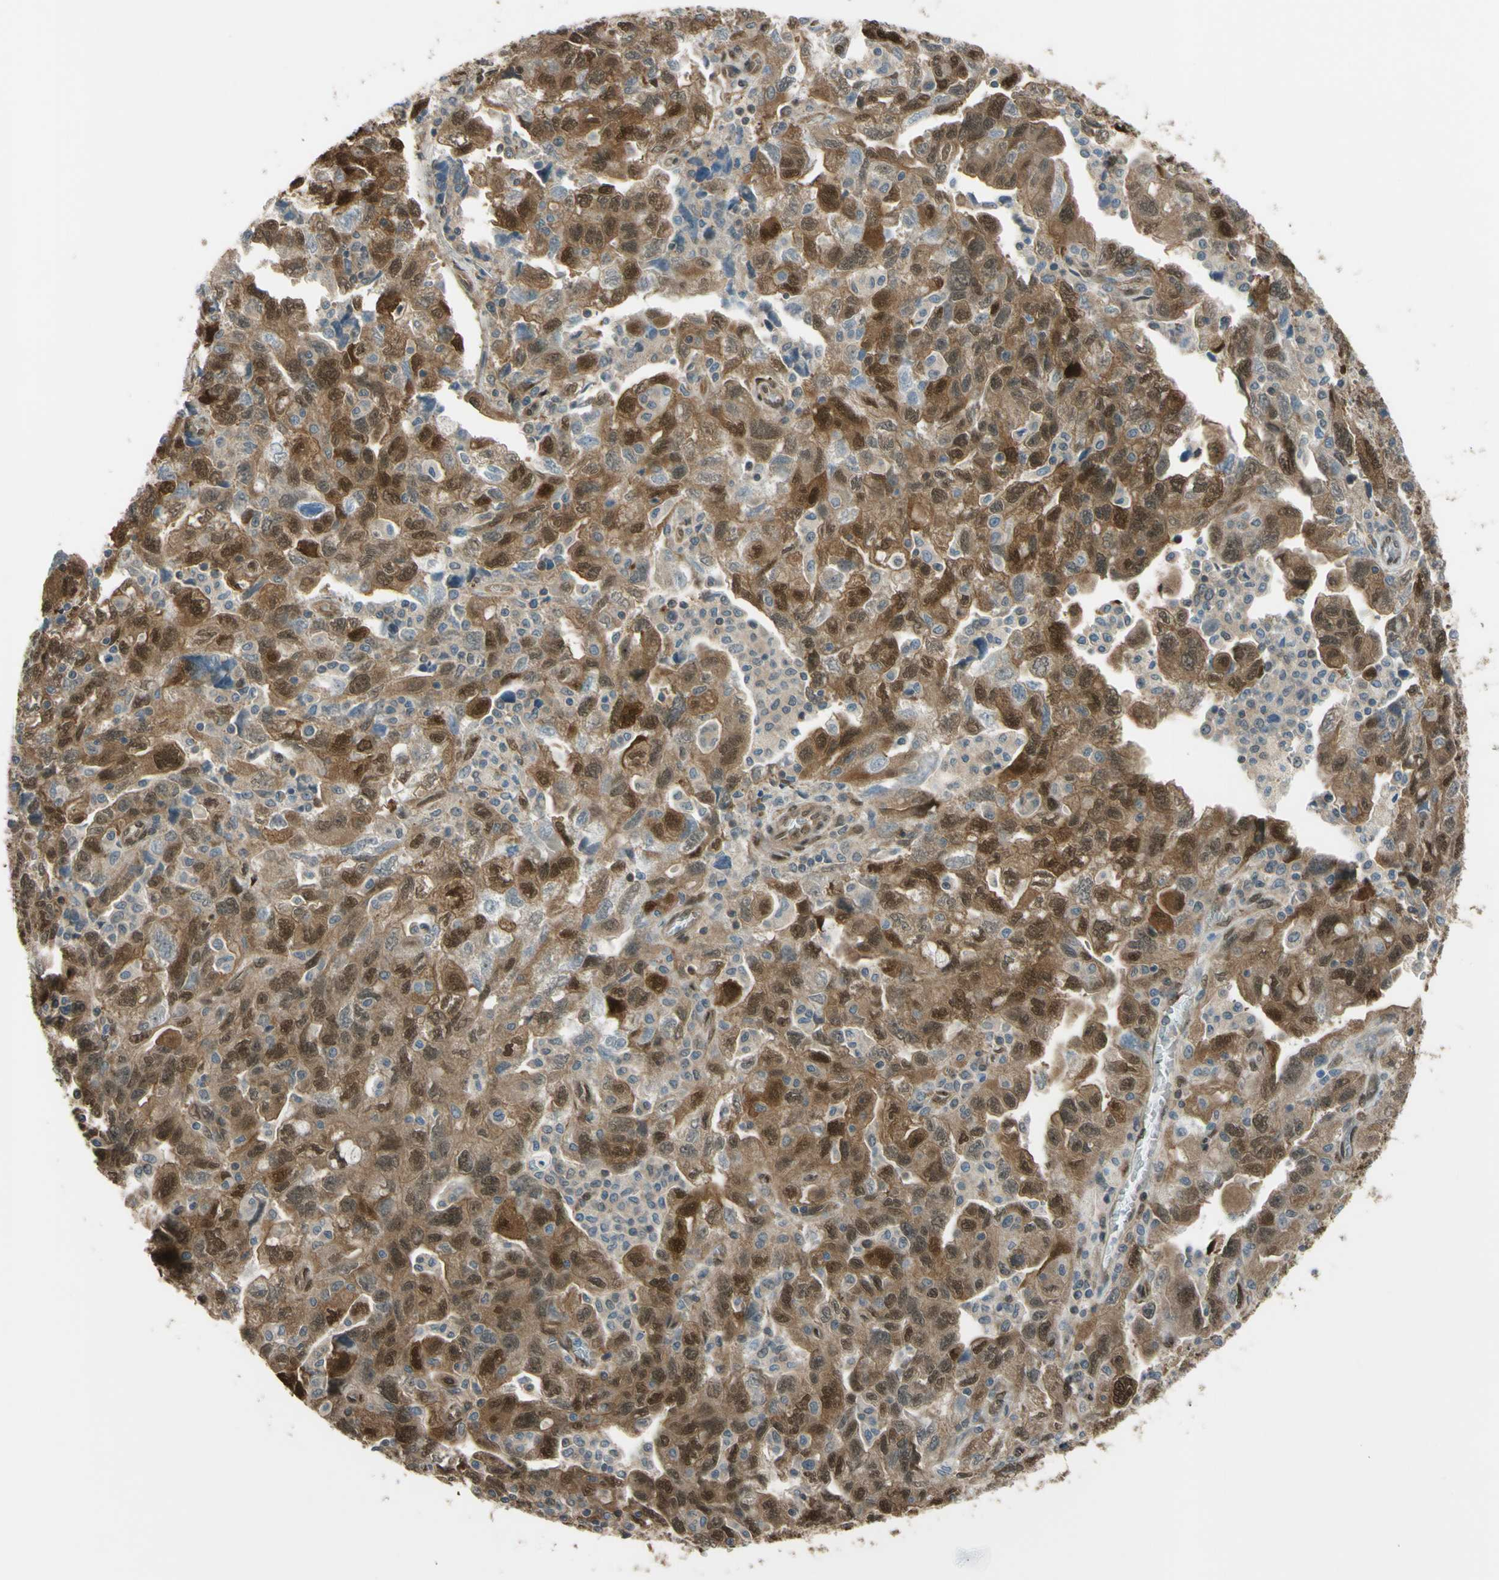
{"staining": {"intensity": "strong", "quantity": "25%-75%", "location": "cytoplasmic/membranous,nuclear"}, "tissue": "ovarian cancer", "cell_type": "Tumor cells", "image_type": "cancer", "snomed": [{"axis": "morphology", "description": "Carcinoma, NOS"}, {"axis": "morphology", "description": "Cystadenocarcinoma, serous, NOS"}, {"axis": "topography", "description": "Ovary"}], "caption": "Immunohistochemical staining of human ovarian cancer demonstrates high levels of strong cytoplasmic/membranous and nuclear protein positivity in about 25%-75% of tumor cells.", "gene": "YWHAQ", "patient": {"sex": "female", "age": 69}}